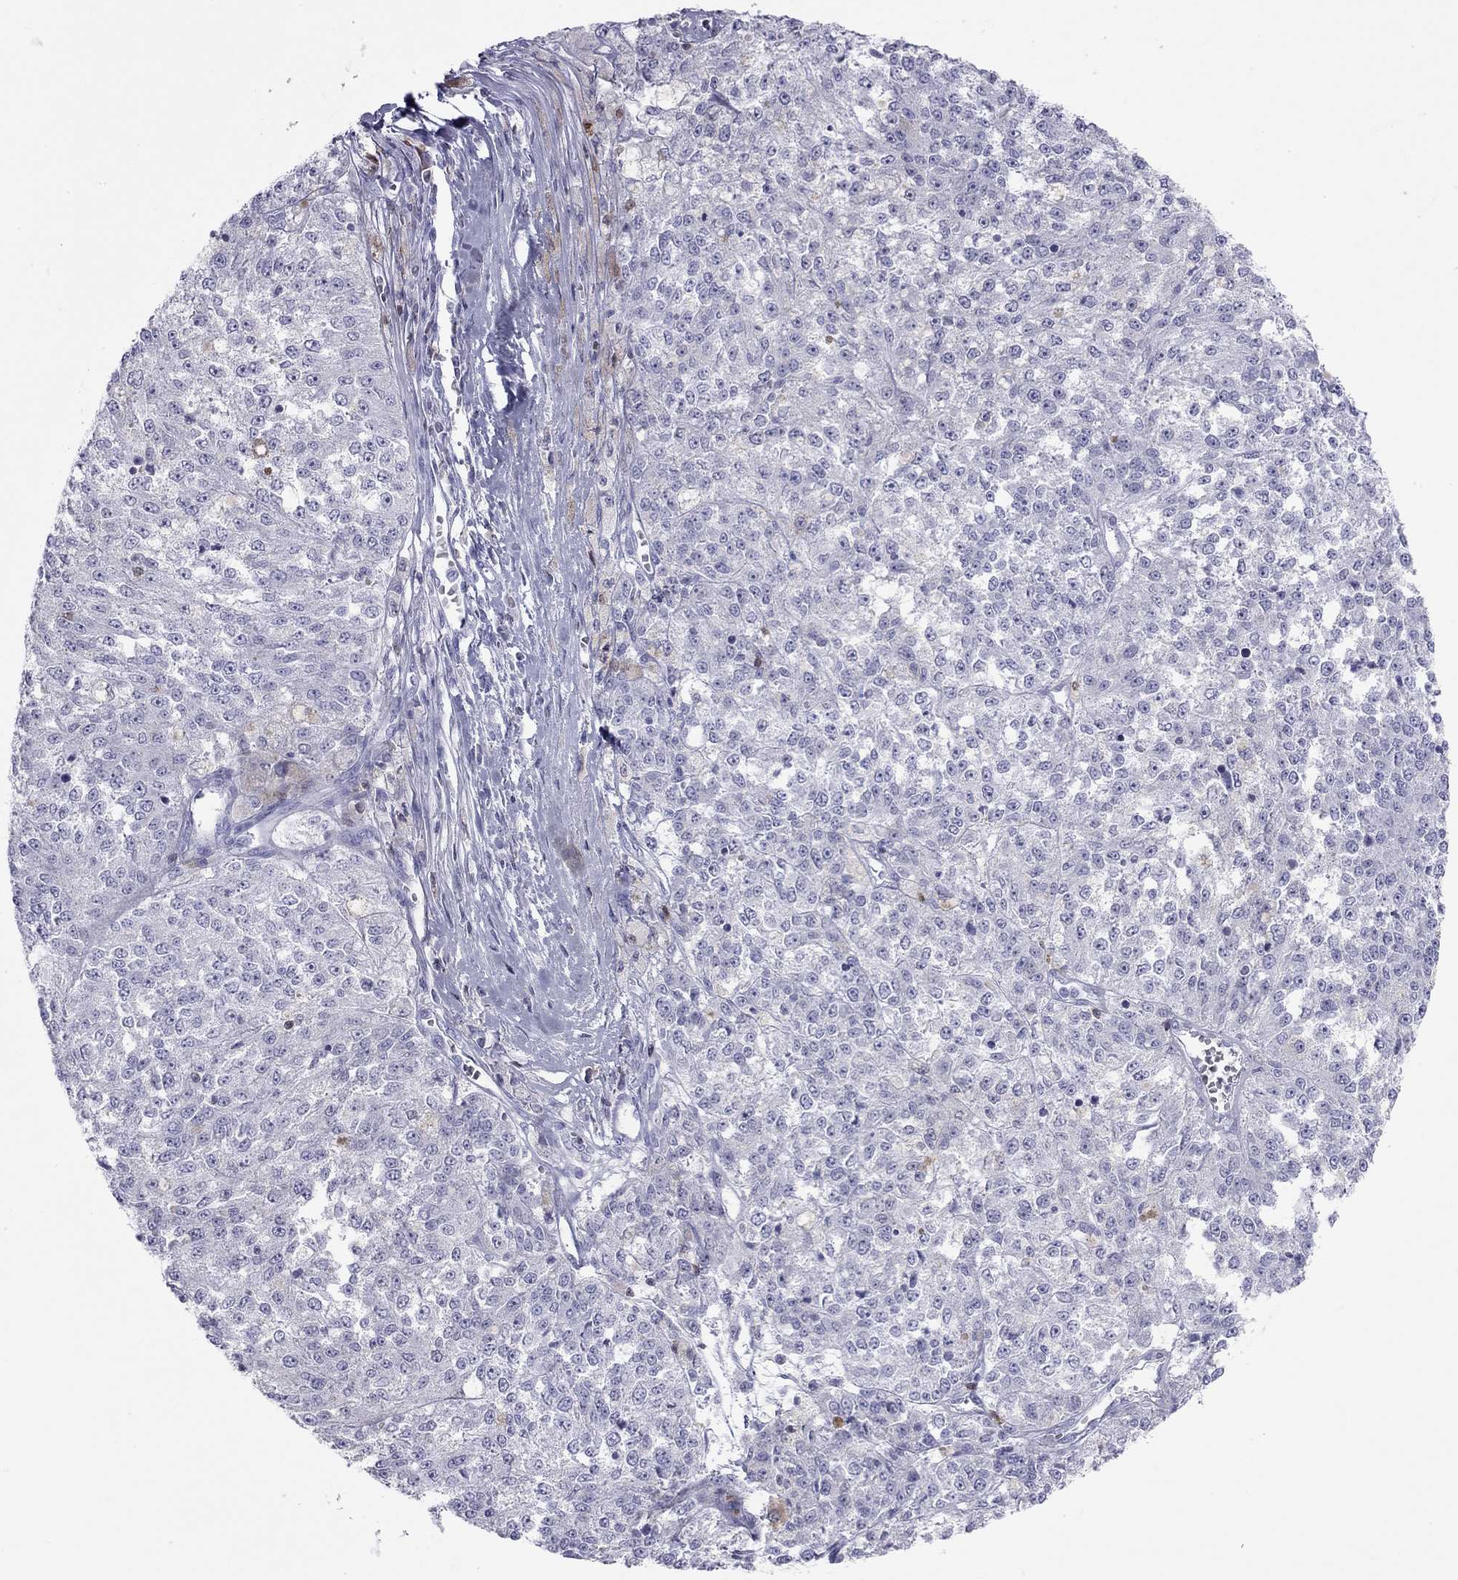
{"staining": {"intensity": "negative", "quantity": "none", "location": "none"}, "tissue": "melanoma", "cell_type": "Tumor cells", "image_type": "cancer", "snomed": [{"axis": "morphology", "description": "Malignant melanoma, Metastatic site"}, {"axis": "topography", "description": "Lymph node"}], "caption": "High power microscopy histopathology image of an IHC micrograph of malignant melanoma (metastatic site), revealing no significant positivity in tumor cells.", "gene": "SH2D2A", "patient": {"sex": "female", "age": 64}}